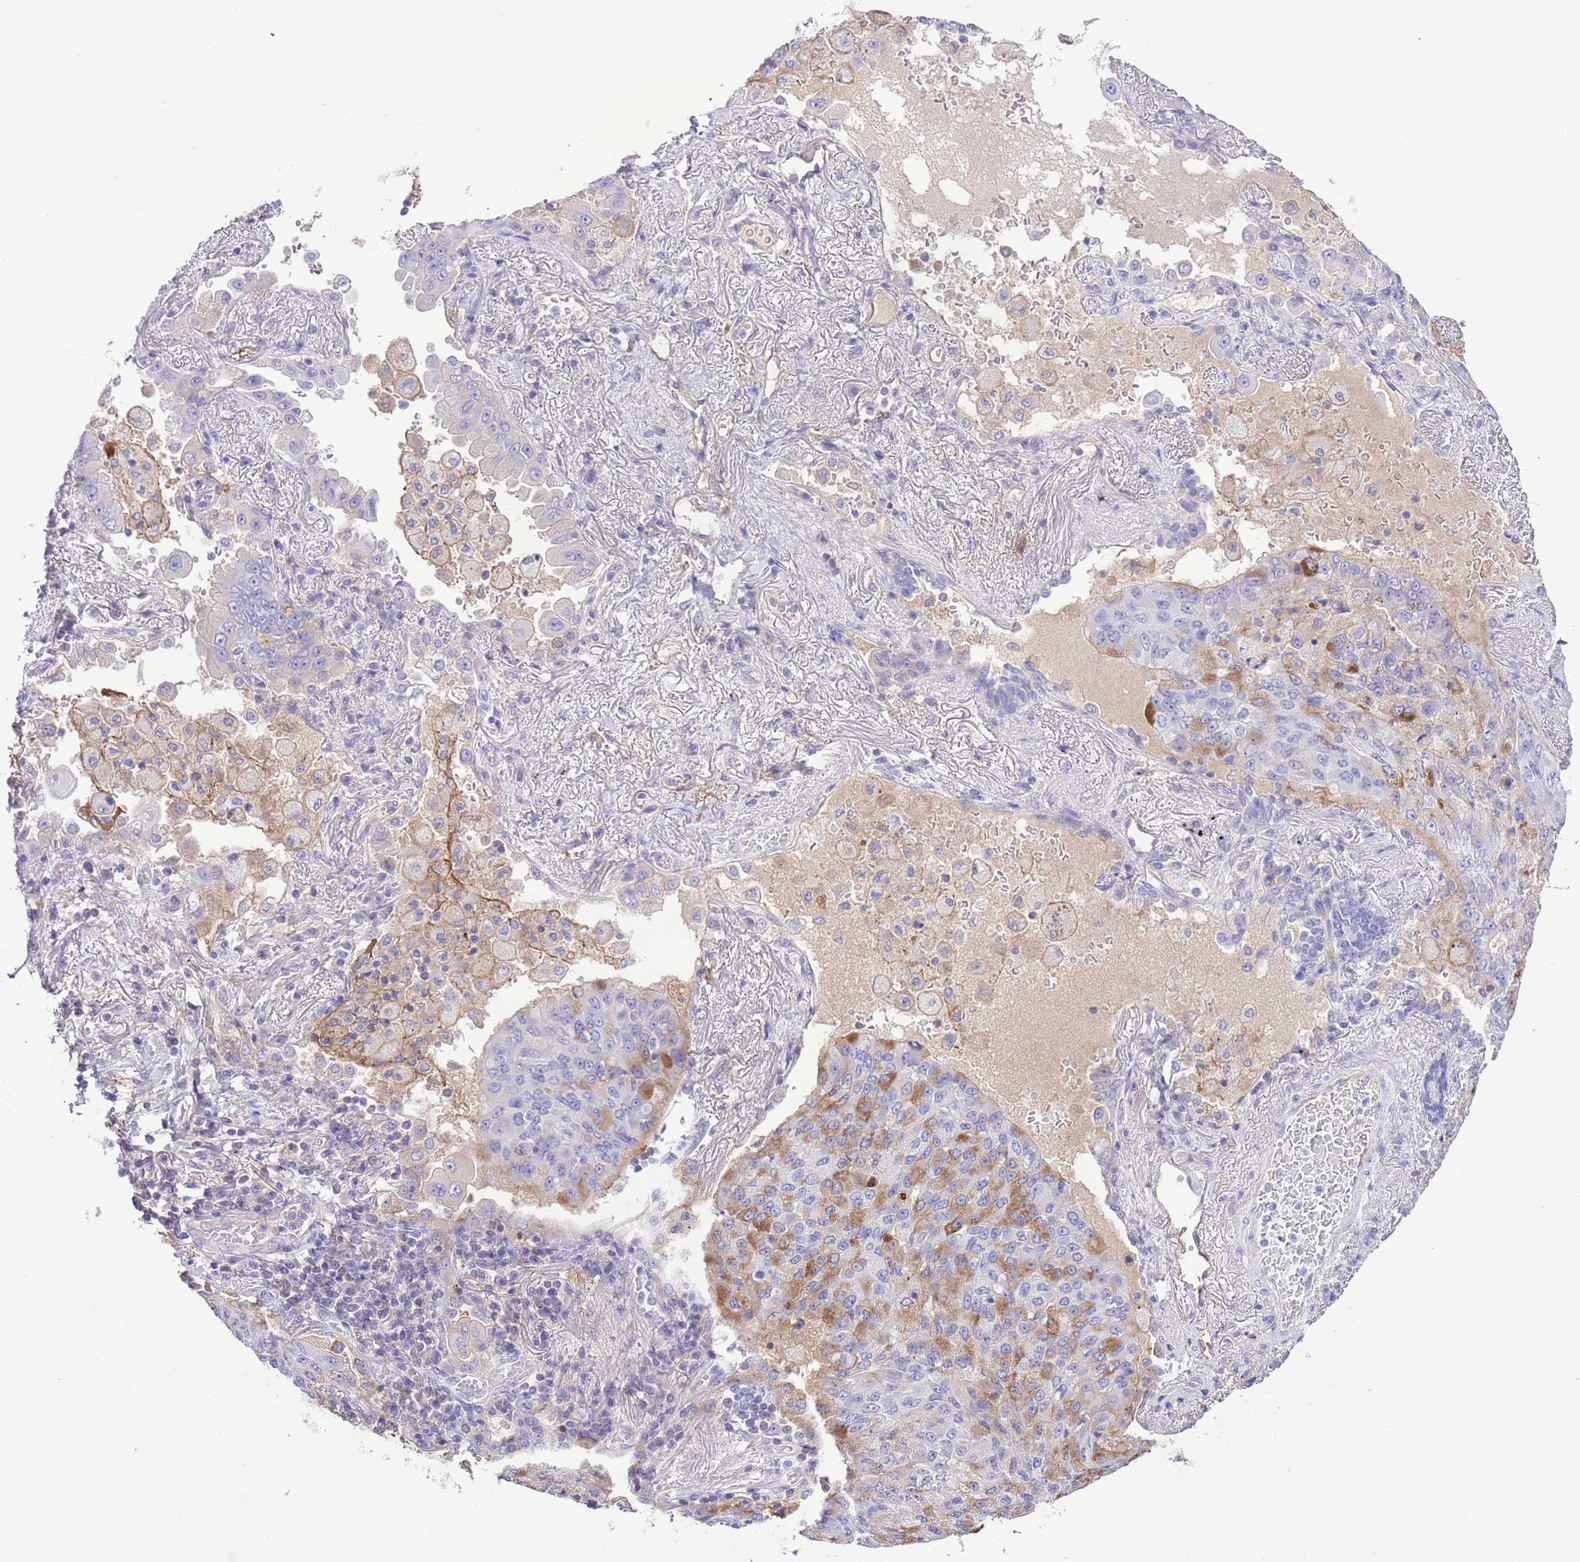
{"staining": {"intensity": "moderate", "quantity": "<25%", "location": "cytoplasmic/membranous"}, "tissue": "lung cancer", "cell_type": "Tumor cells", "image_type": "cancer", "snomed": [{"axis": "morphology", "description": "Squamous cell carcinoma, NOS"}, {"axis": "topography", "description": "Lung"}], "caption": "DAB (3,3'-diaminobenzidine) immunohistochemical staining of squamous cell carcinoma (lung) displays moderate cytoplasmic/membranous protein positivity in about <25% of tumor cells.", "gene": "IGF1", "patient": {"sex": "male", "age": 74}}